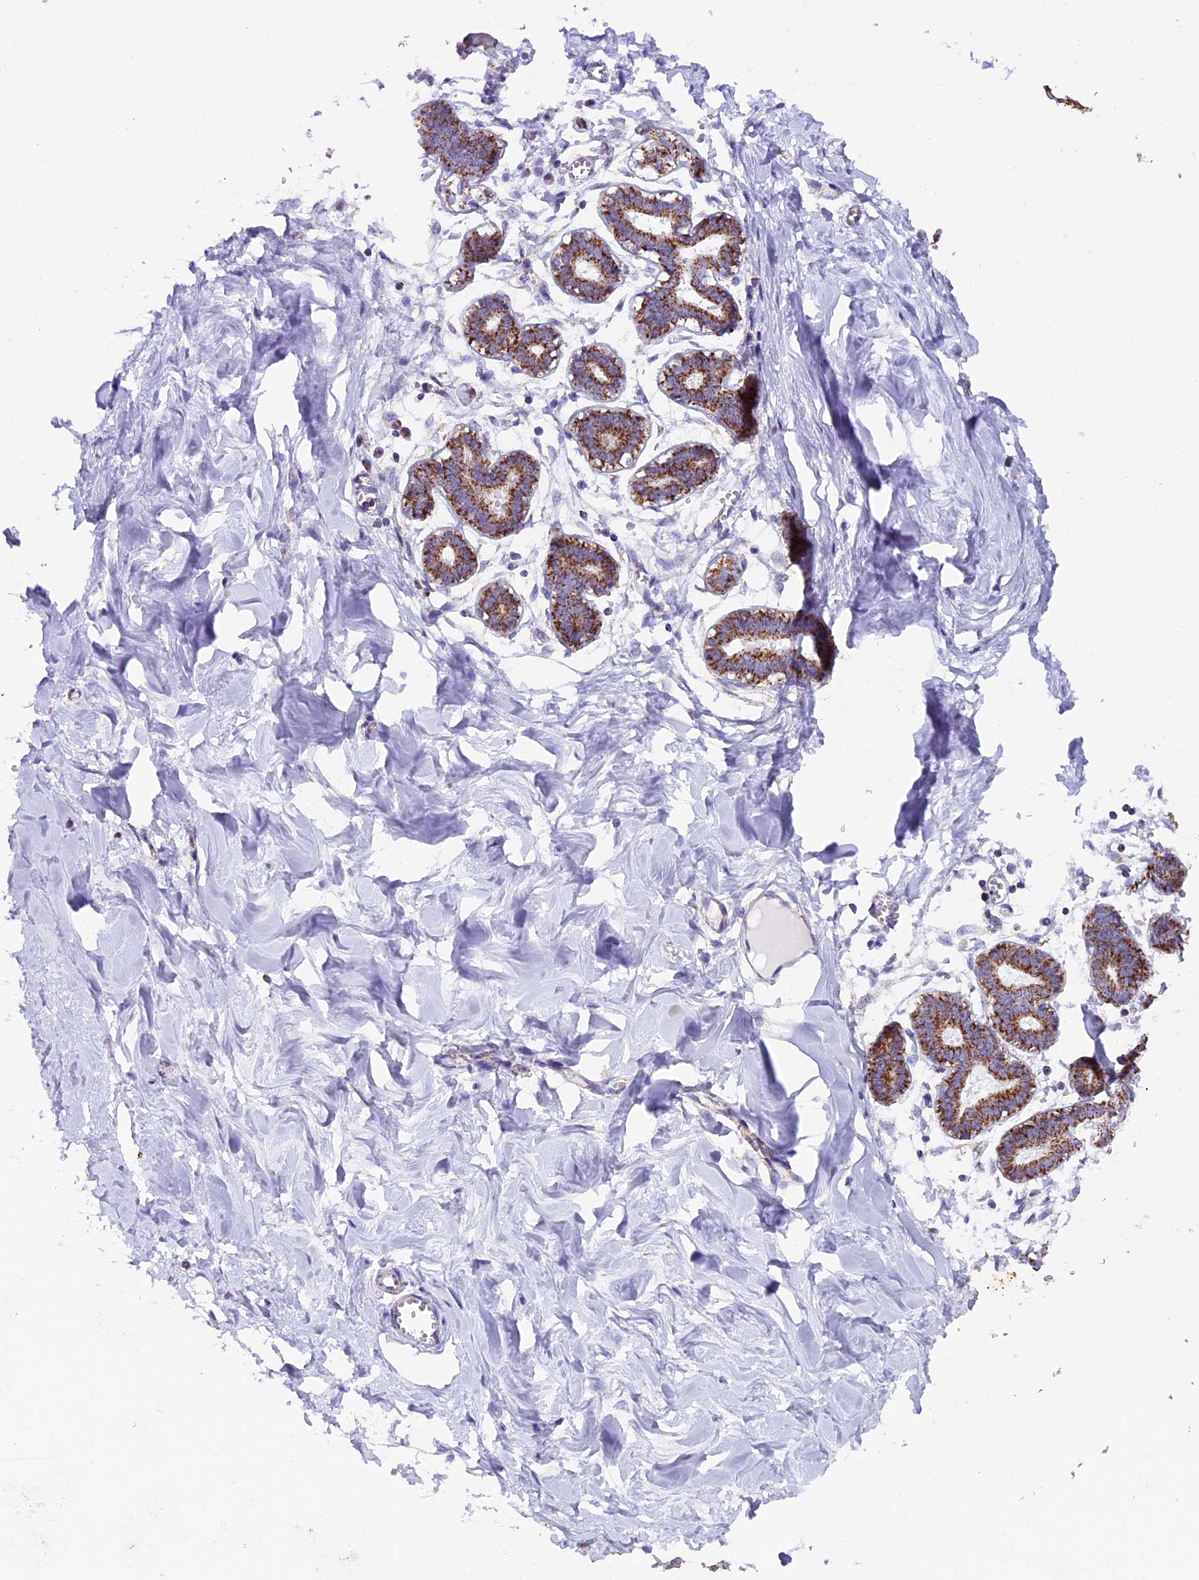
{"staining": {"intensity": "negative", "quantity": "none", "location": "none"}, "tissue": "breast", "cell_type": "Adipocytes", "image_type": "normal", "snomed": [{"axis": "morphology", "description": "Normal tissue, NOS"}, {"axis": "topography", "description": "Breast"}], "caption": "DAB (3,3'-diaminobenzidine) immunohistochemical staining of unremarkable breast demonstrates no significant positivity in adipocytes.", "gene": "TFAM", "patient": {"sex": "female", "age": 27}}